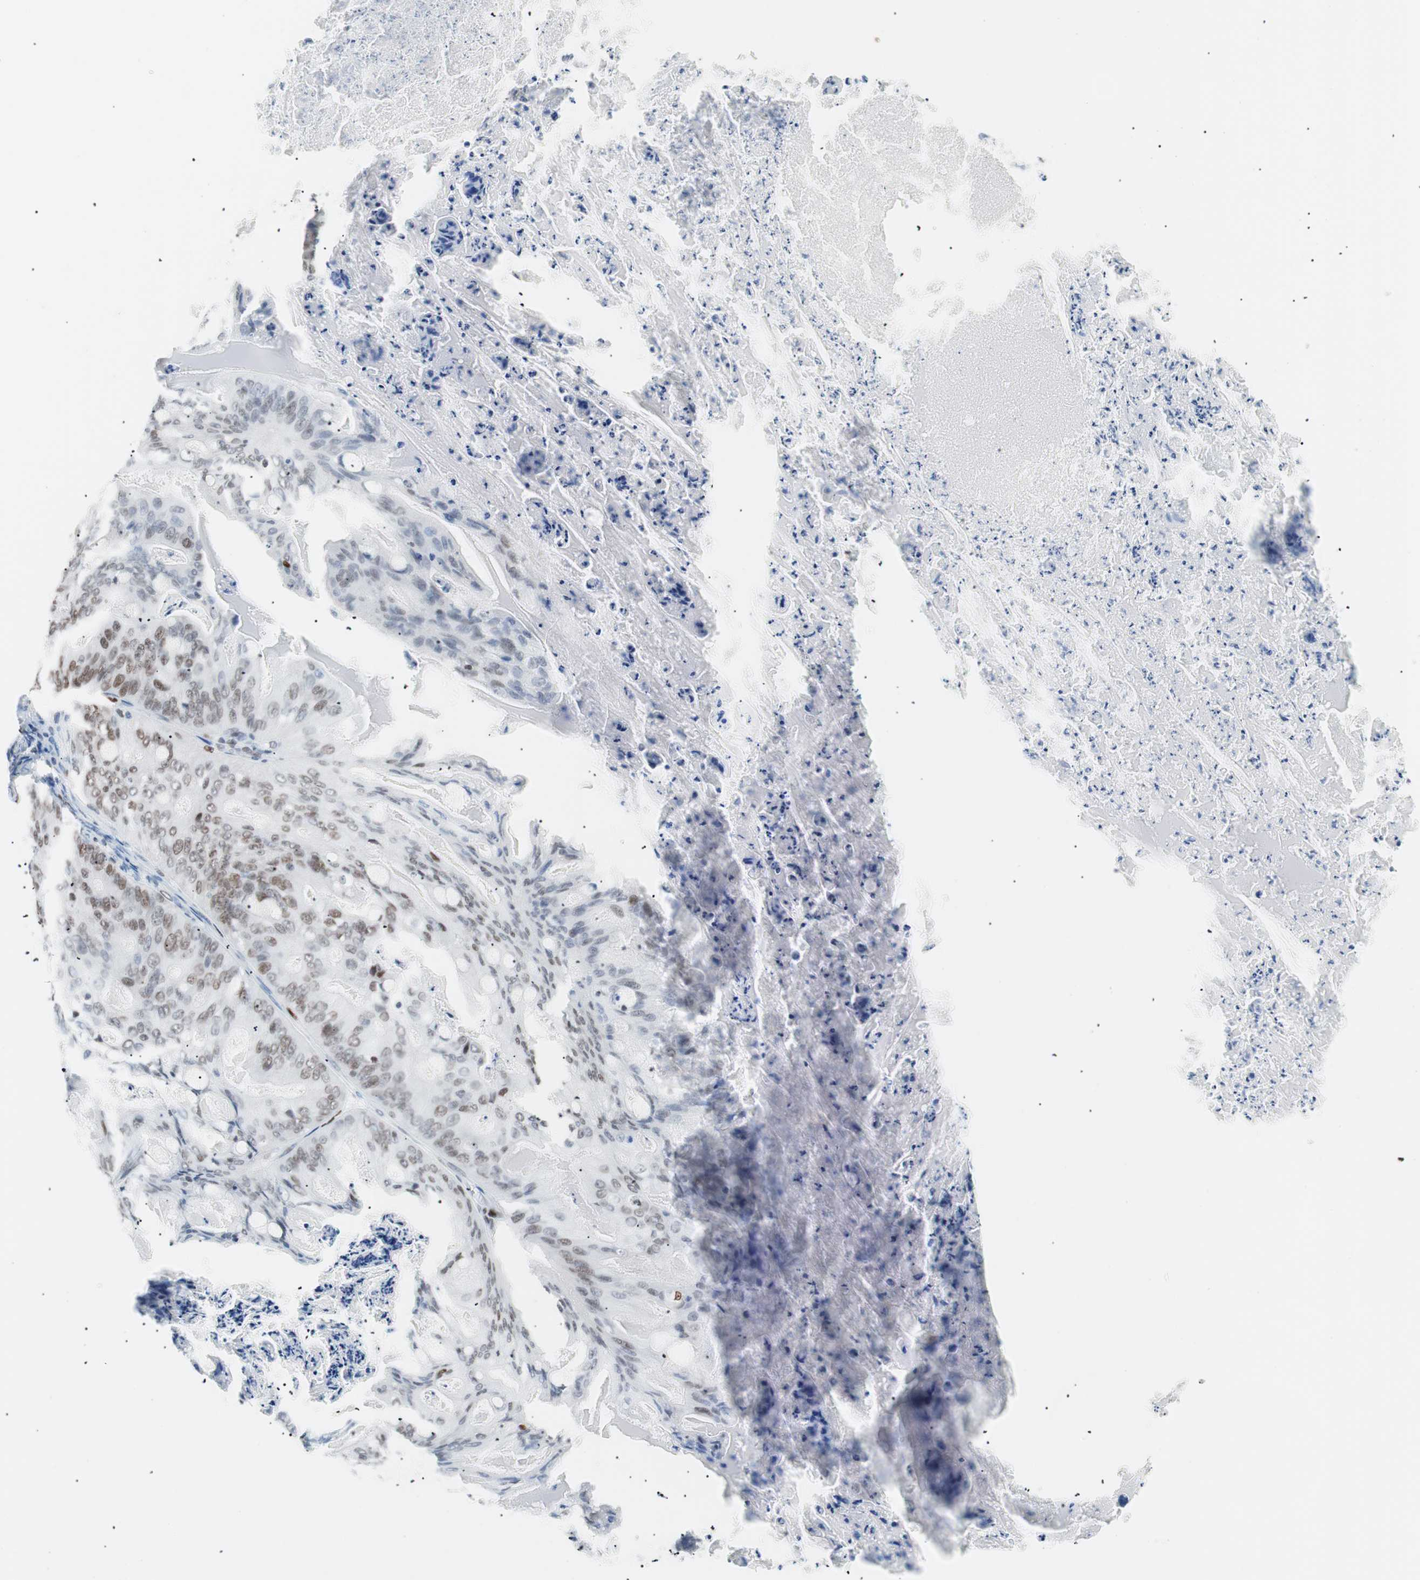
{"staining": {"intensity": "moderate", "quantity": "25%-75%", "location": "nuclear"}, "tissue": "ovarian cancer", "cell_type": "Tumor cells", "image_type": "cancer", "snomed": [{"axis": "morphology", "description": "Cystadenocarcinoma, mucinous, NOS"}, {"axis": "topography", "description": "Ovary"}], "caption": "Tumor cells reveal medium levels of moderate nuclear positivity in approximately 25%-75% of cells in human ovarian cancer (mucinous cystadenocarcinoma).", "gene": "CEBPB", "patient": {"sex": "female", "age": 36}}